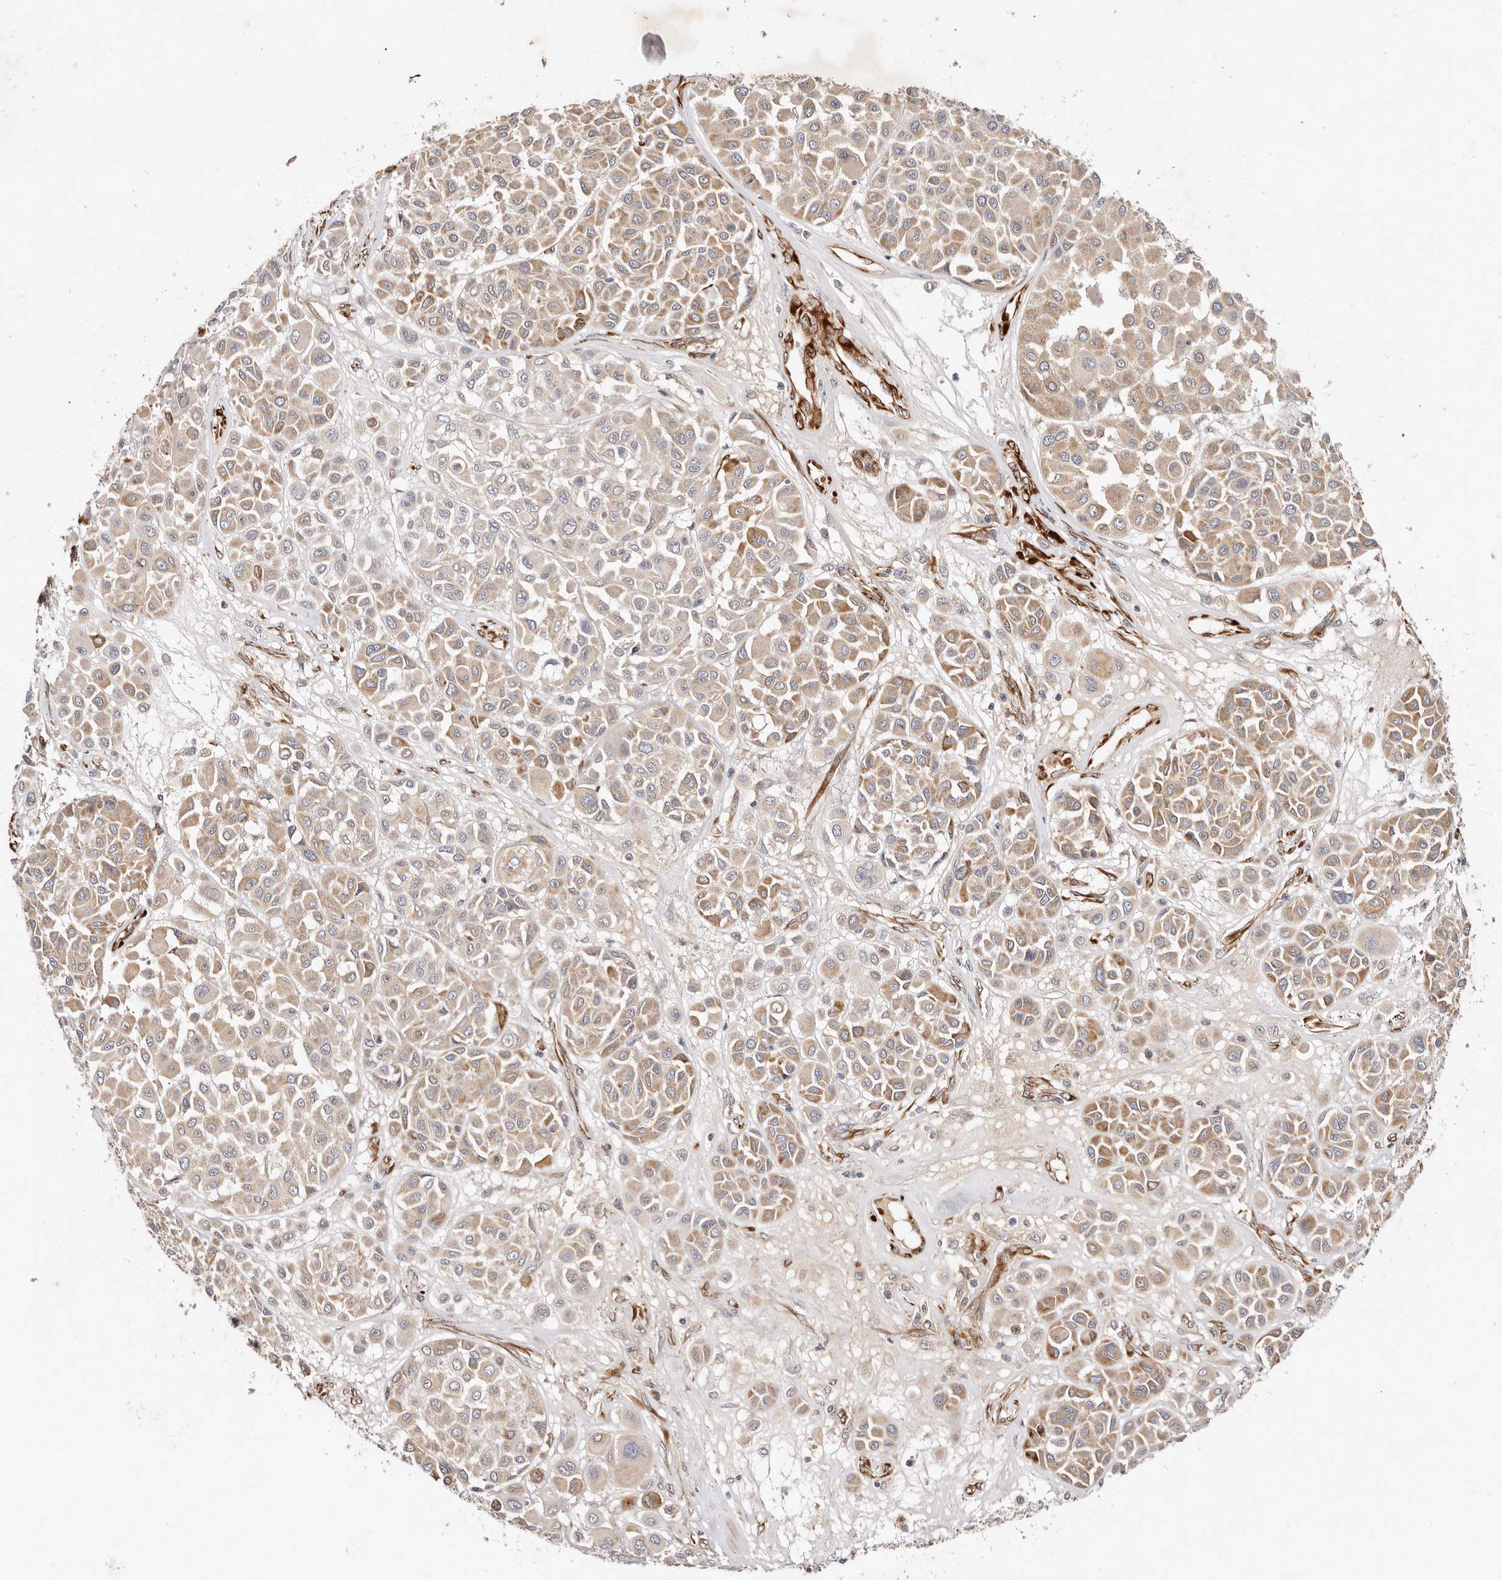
{"staining": {"intensity": "moderate", "quantity": "<25%", "location": "cytoplasmic/membranous"}, "tissue": "melanoma", "cell_type": "Tumor cells", "image_type": "cancer", "snomed": [{"axis": "morphology", "description": "Malignant melanoma, Metastatic site"}, {"axis": "topography", "description": "Soft tissue"}], "caption": "A low amount of moderate cytoplasmic/membranous expression is appreciated in approximately <25% of tumor cells in melanoma tissue. The staining was performed using DAB (3,3'-diaminobenzidine), with brown indicating positive protein expression. Nuclei are stained blue with hematoxylin.", "gene": "SERPINH1", "patient": {"sex": "male", "age": 41}}